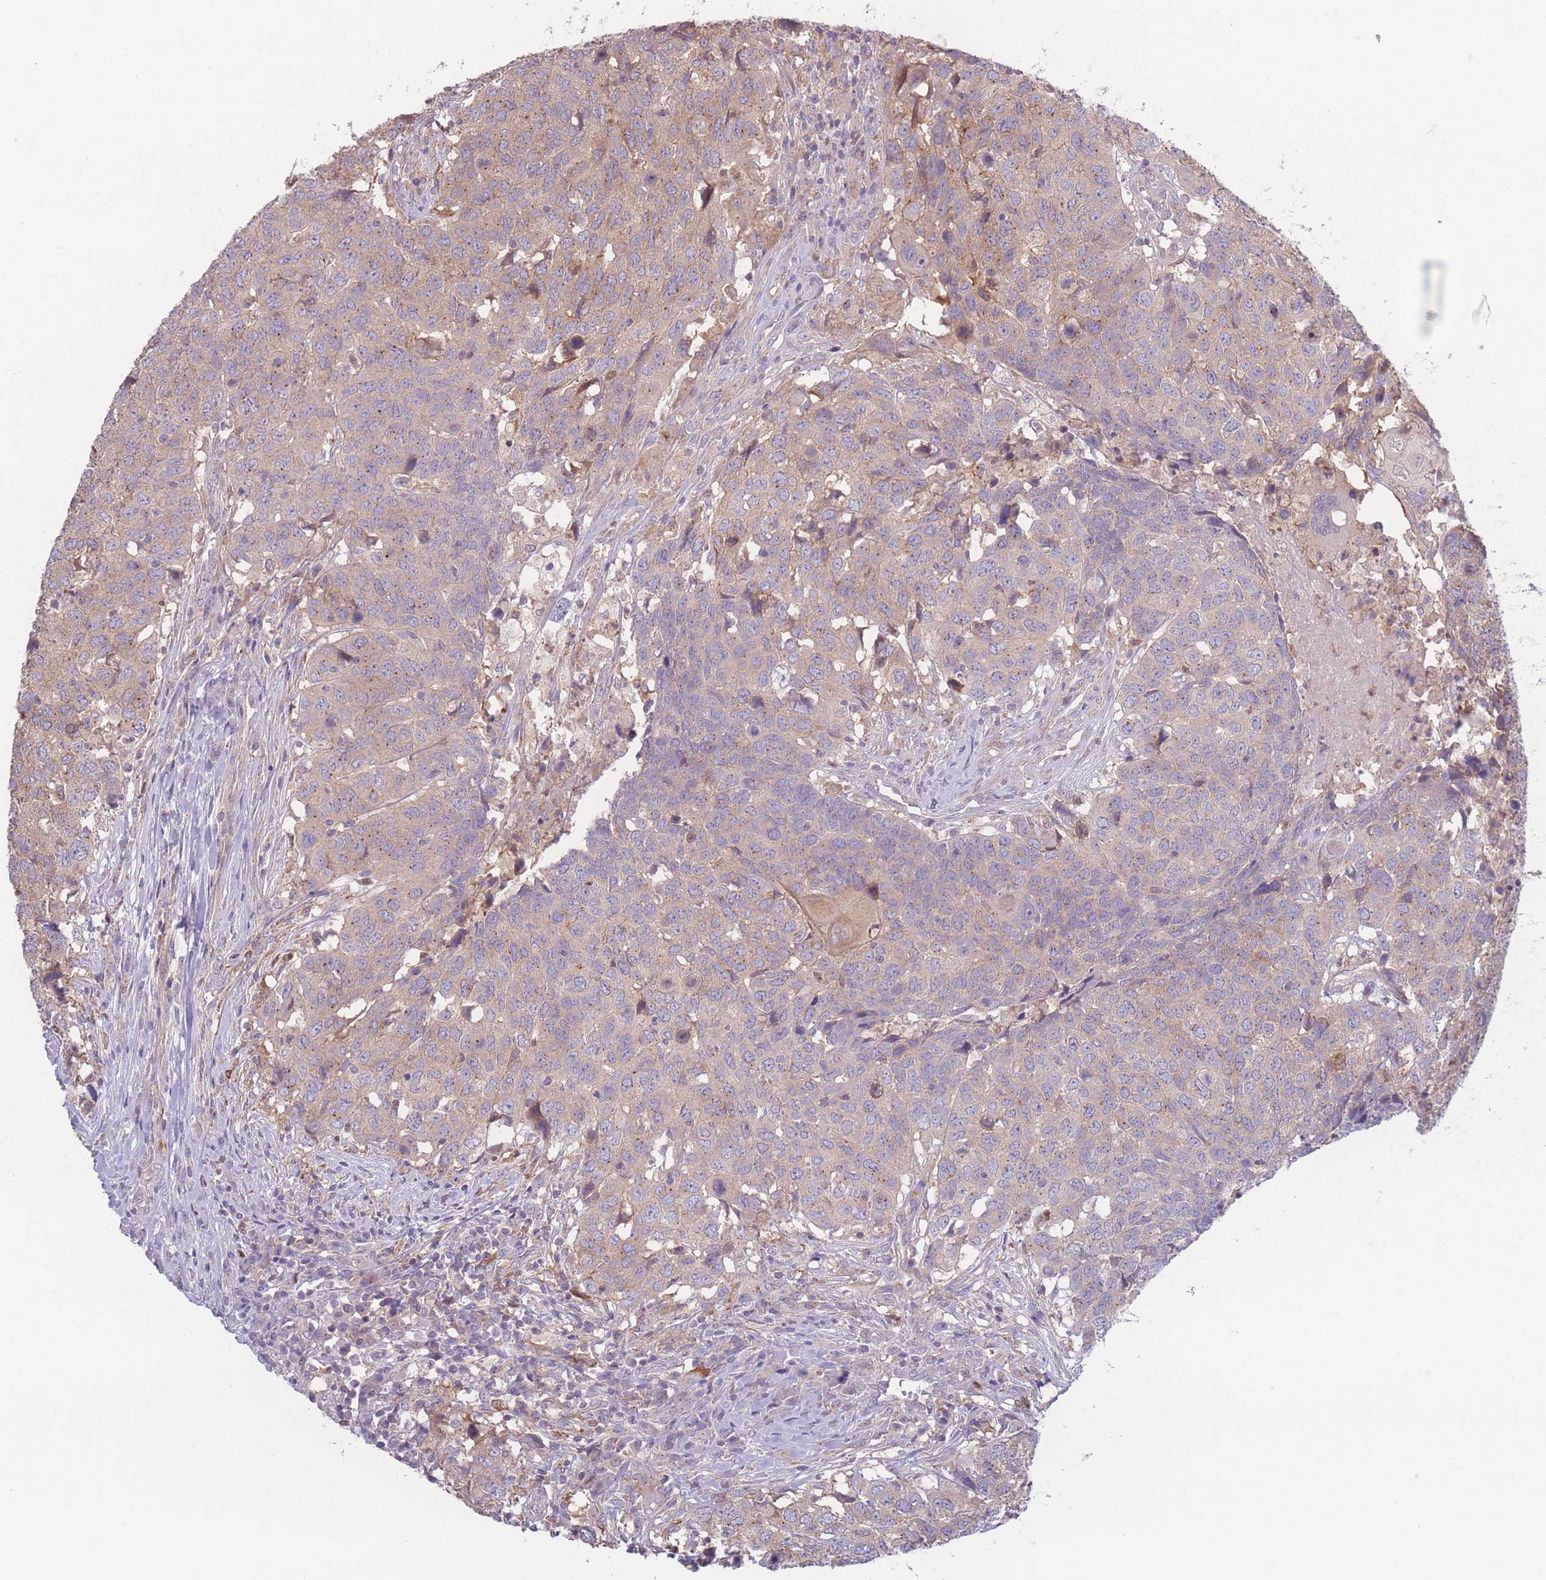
{"staining": {"intensity": "weak", "quantity": "<25%", "location": "cytoplasmic/membranous"}, "tissue": "head and neck cancer", "cell_type": "Tumor cells", "image_type": "cancer", "snomed": [{"axis": "morphology", "description": "Normal tissue, NOS"}, {"axis": "morphology", "description": "Squamous cell carcinoma, NOS"}, {"axis": "topography", "description": "Skeletal muscle"}, {"axis": "topography", "description": "Vascular tissue"}, {"axis": "topography", "description": "Peripheral nerve tissue"}, {"axis": "topography", "description": "Head-Neck"}], "caption": "High magnification brightfield microscopy of head and neck cancer (squamous cell carcinoma) stained with DAB (brown) and counterstained with hematoxylin (blue): tumor cells show no significant staining.", "gene": "STEAP3", "patient": {"sex": "male", "age": 66}}